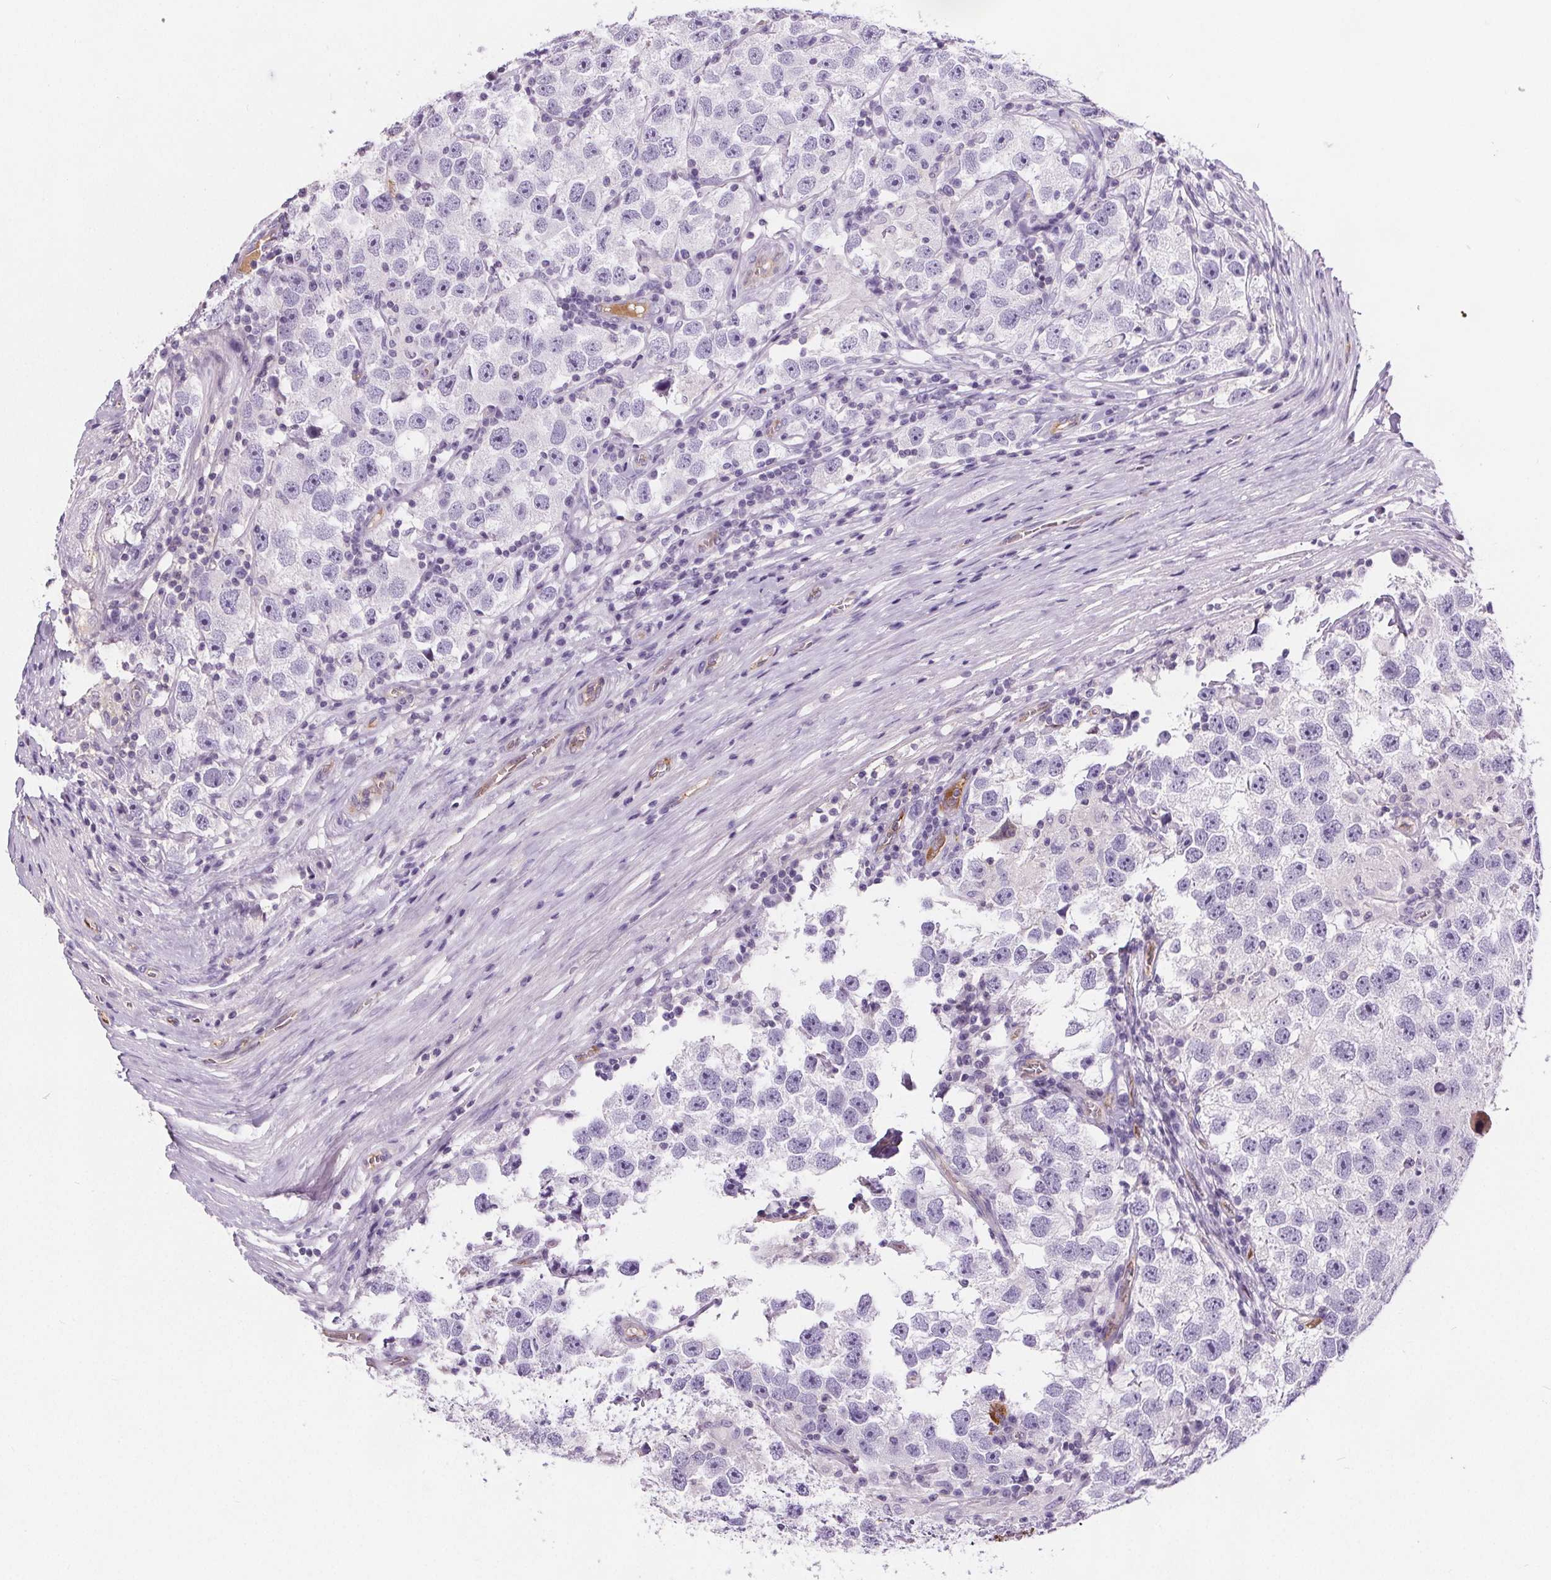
{"staining": {"intensity": "negative", "quantity": "none", "location": "none"}, "tissue": "testis cancer", "cell_type": "Tumor cells", "image_type": "cancer", "snomed": [{"axis": "morphology", "description": "Seminoma, NOS"}, {"axis": "topography", "description": "Testis"}], "caption": "IHC image of testis cancer stained for a protein (brown), which exhibits no staining in tumor cells.", "gene": "CD5L", "patient": {"sex": "male", "age": 26}}